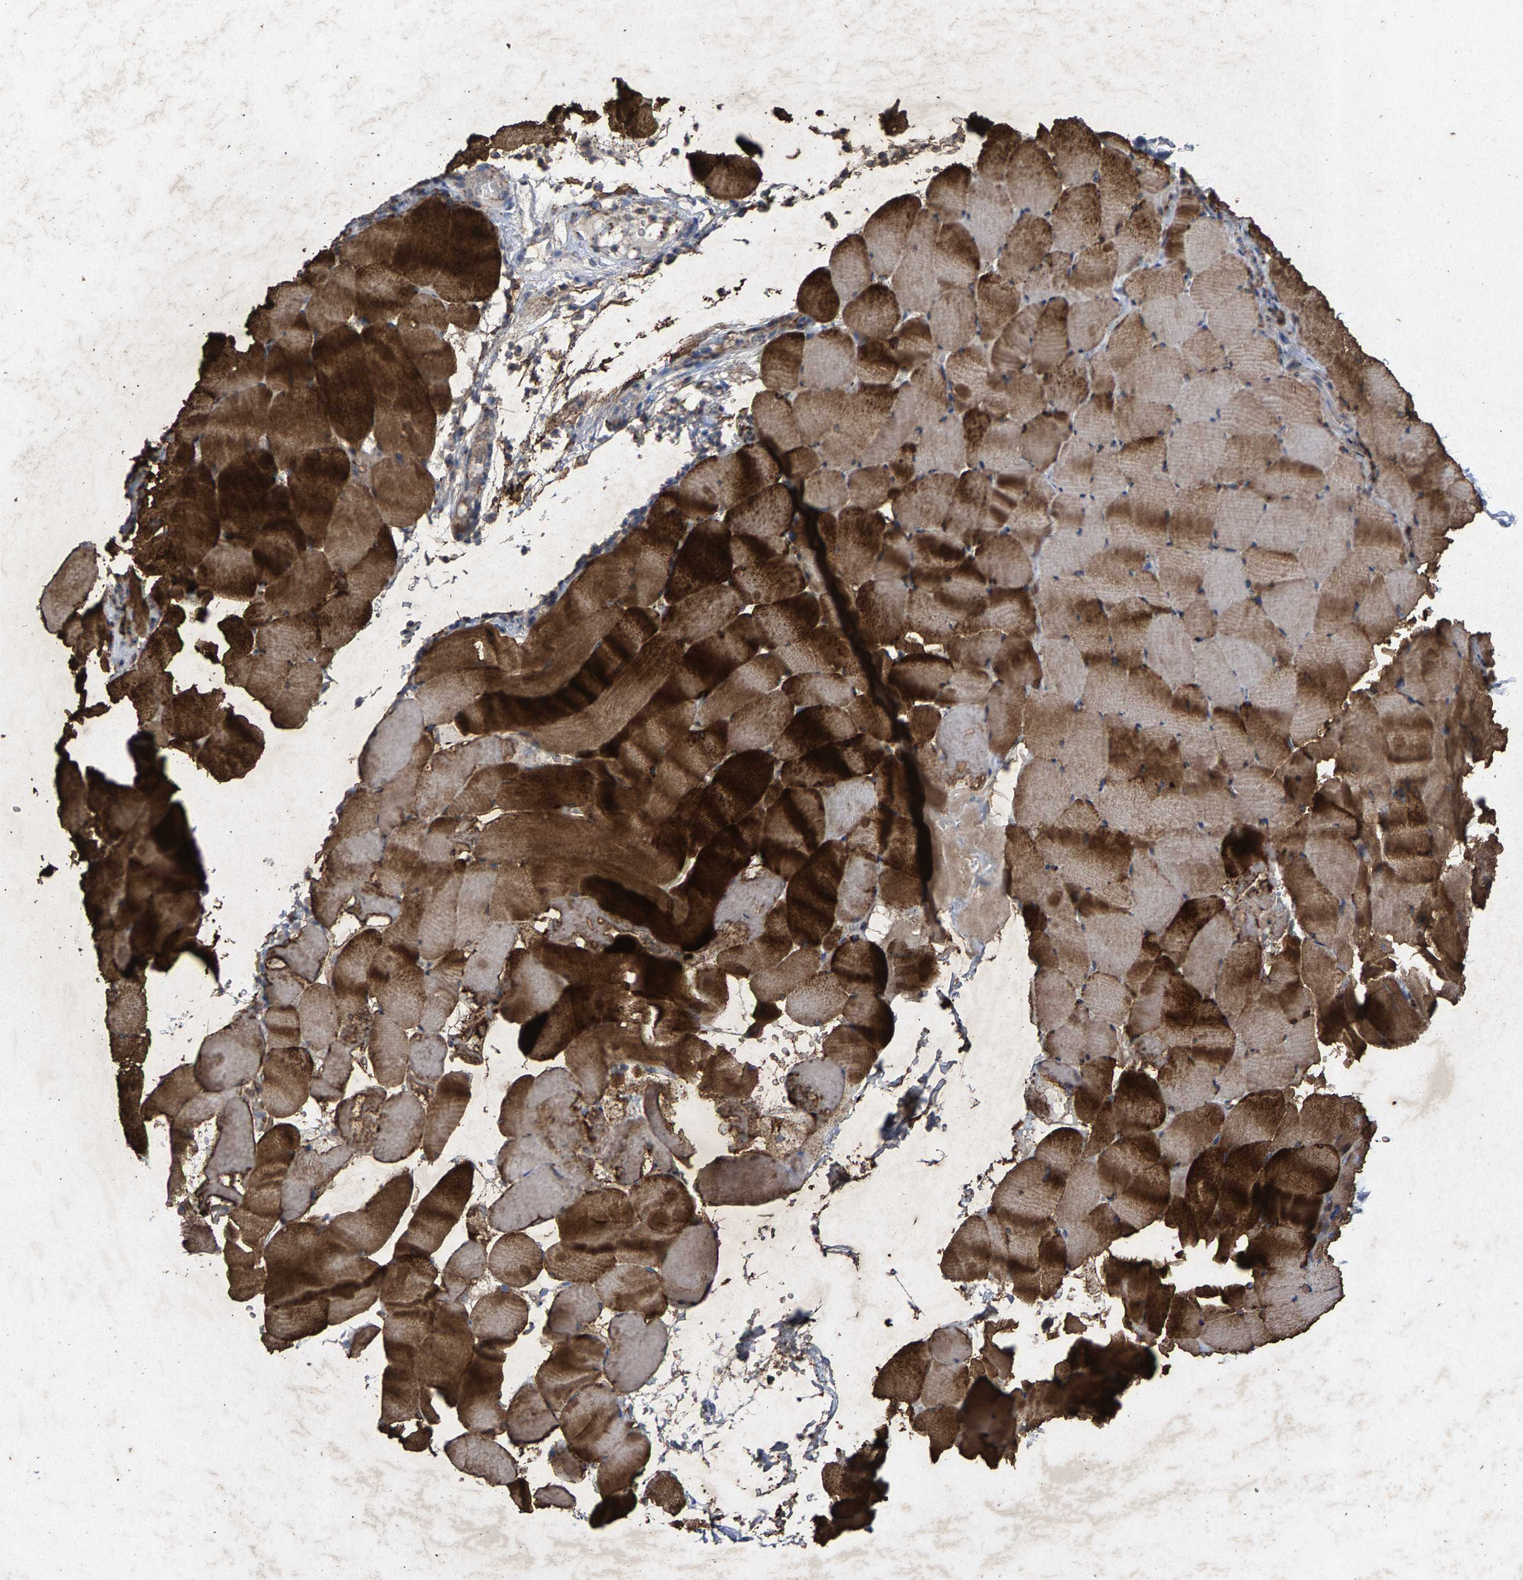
{"staining": {"intensity": "strong", "quantity": ">75%", "location": "cytoplasmic/membranous"}, "tissue": "skeletal muscle", "cell_type": "Myocytes", "image_type": "normal", "snomed": [{"axis": "morphology", "description": "Normal tissue, NOS"}, {"axis": "topography", "description": "Skeletal muscle"}], "caption": "Human skeletal muscle stained with a brown dye demonstrates strong cytoplasmic/membranous positive expression in approximately >75% of myocytes.", "gene": "MAN2A1", "patient": {"sex": "male", "age": 62}}